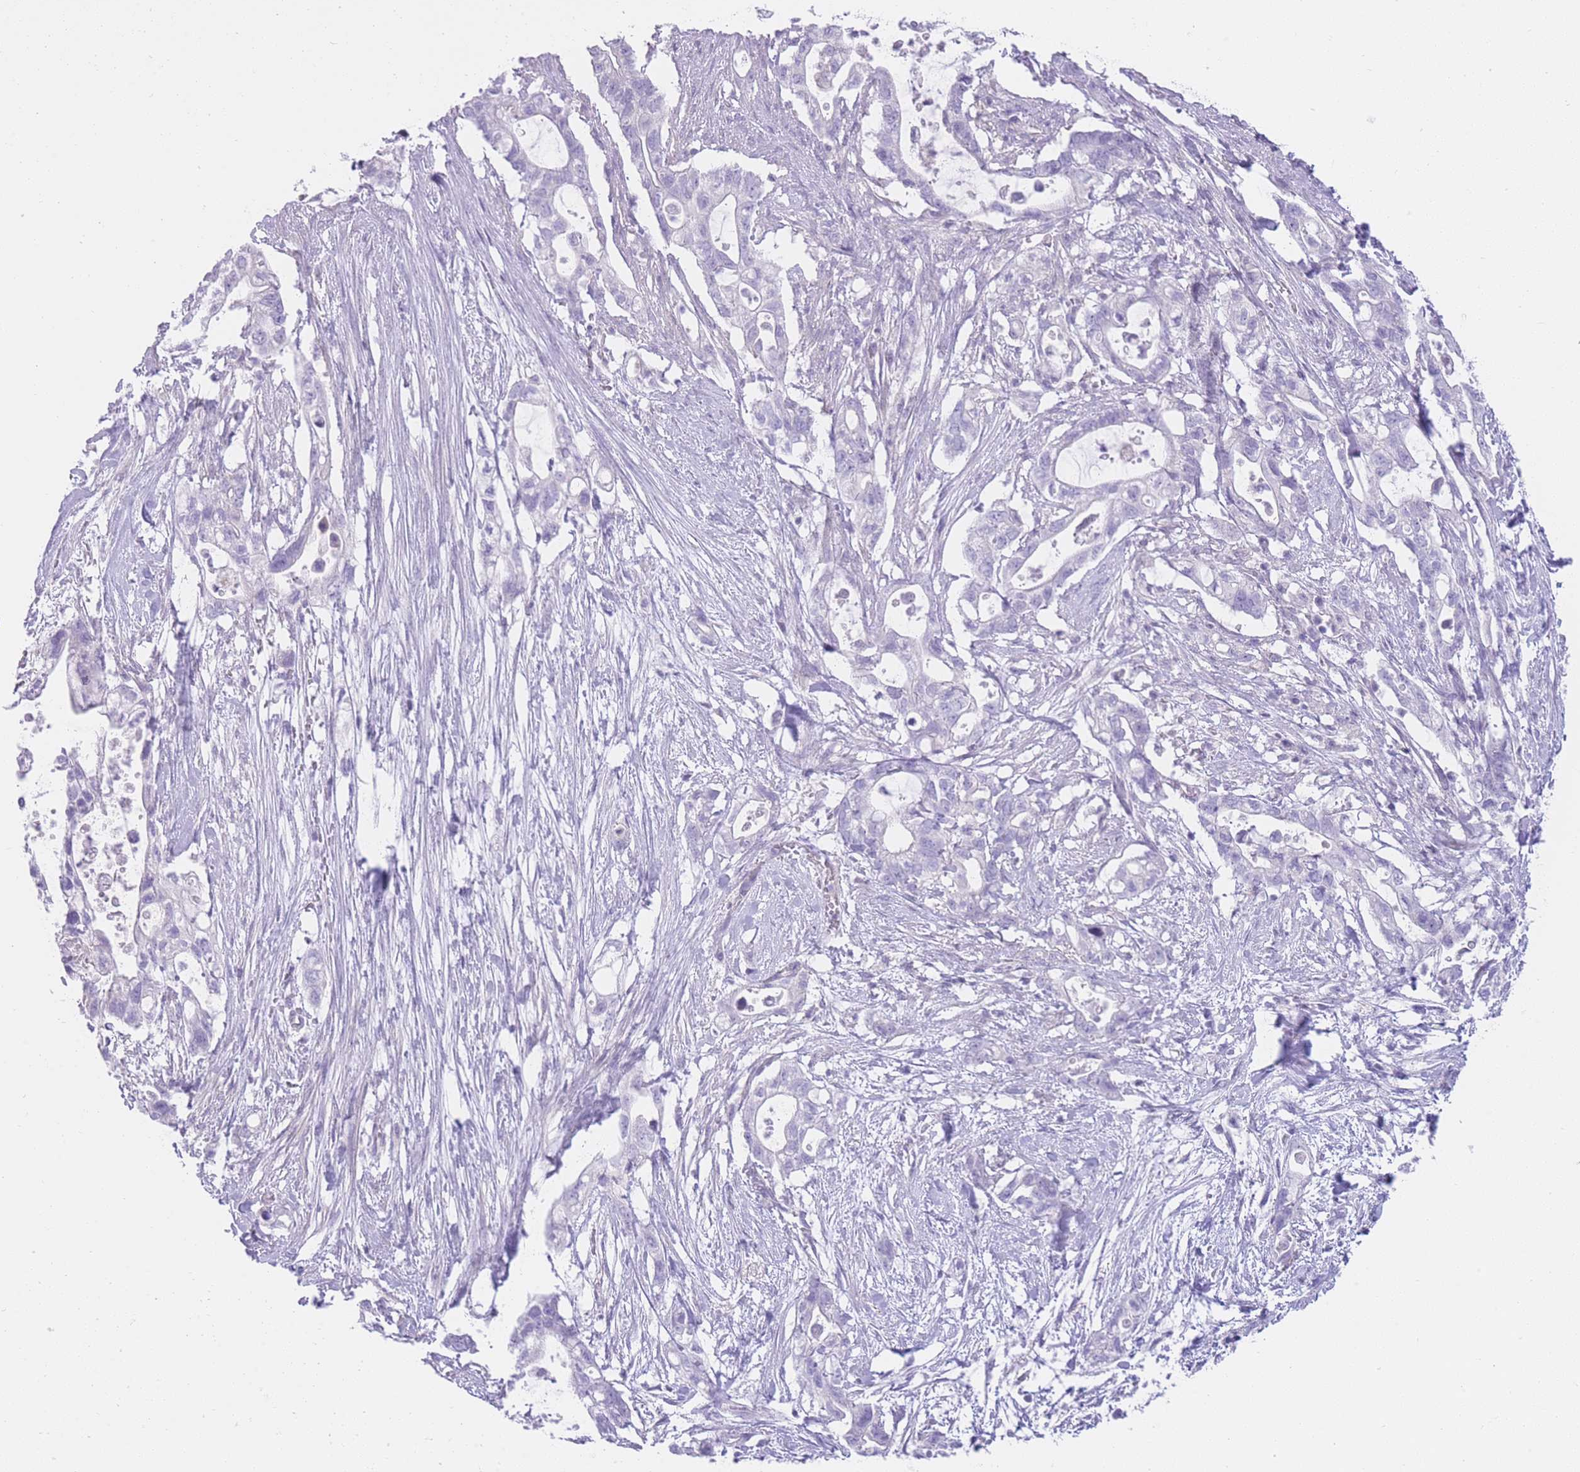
{"staining": {"intensity": "negative", "quantity": "none", "location": "none"}, "tissue": "pancreatic cancer", "cell_type": "Tumor cells", "image_type": "cancer", "snomed": [{"axis": "morphology", "description": "Adenocarcinoma, NOS"}, {"axis": "topography", "description": "Pancreas"}], "caption": "A photomicrograph of pancreatic adenocarcinoma stained for a protein shows no brown staining in tumor cells.", "gene": "OR11H12", "patient": {"sex": "female", "age": 72}}